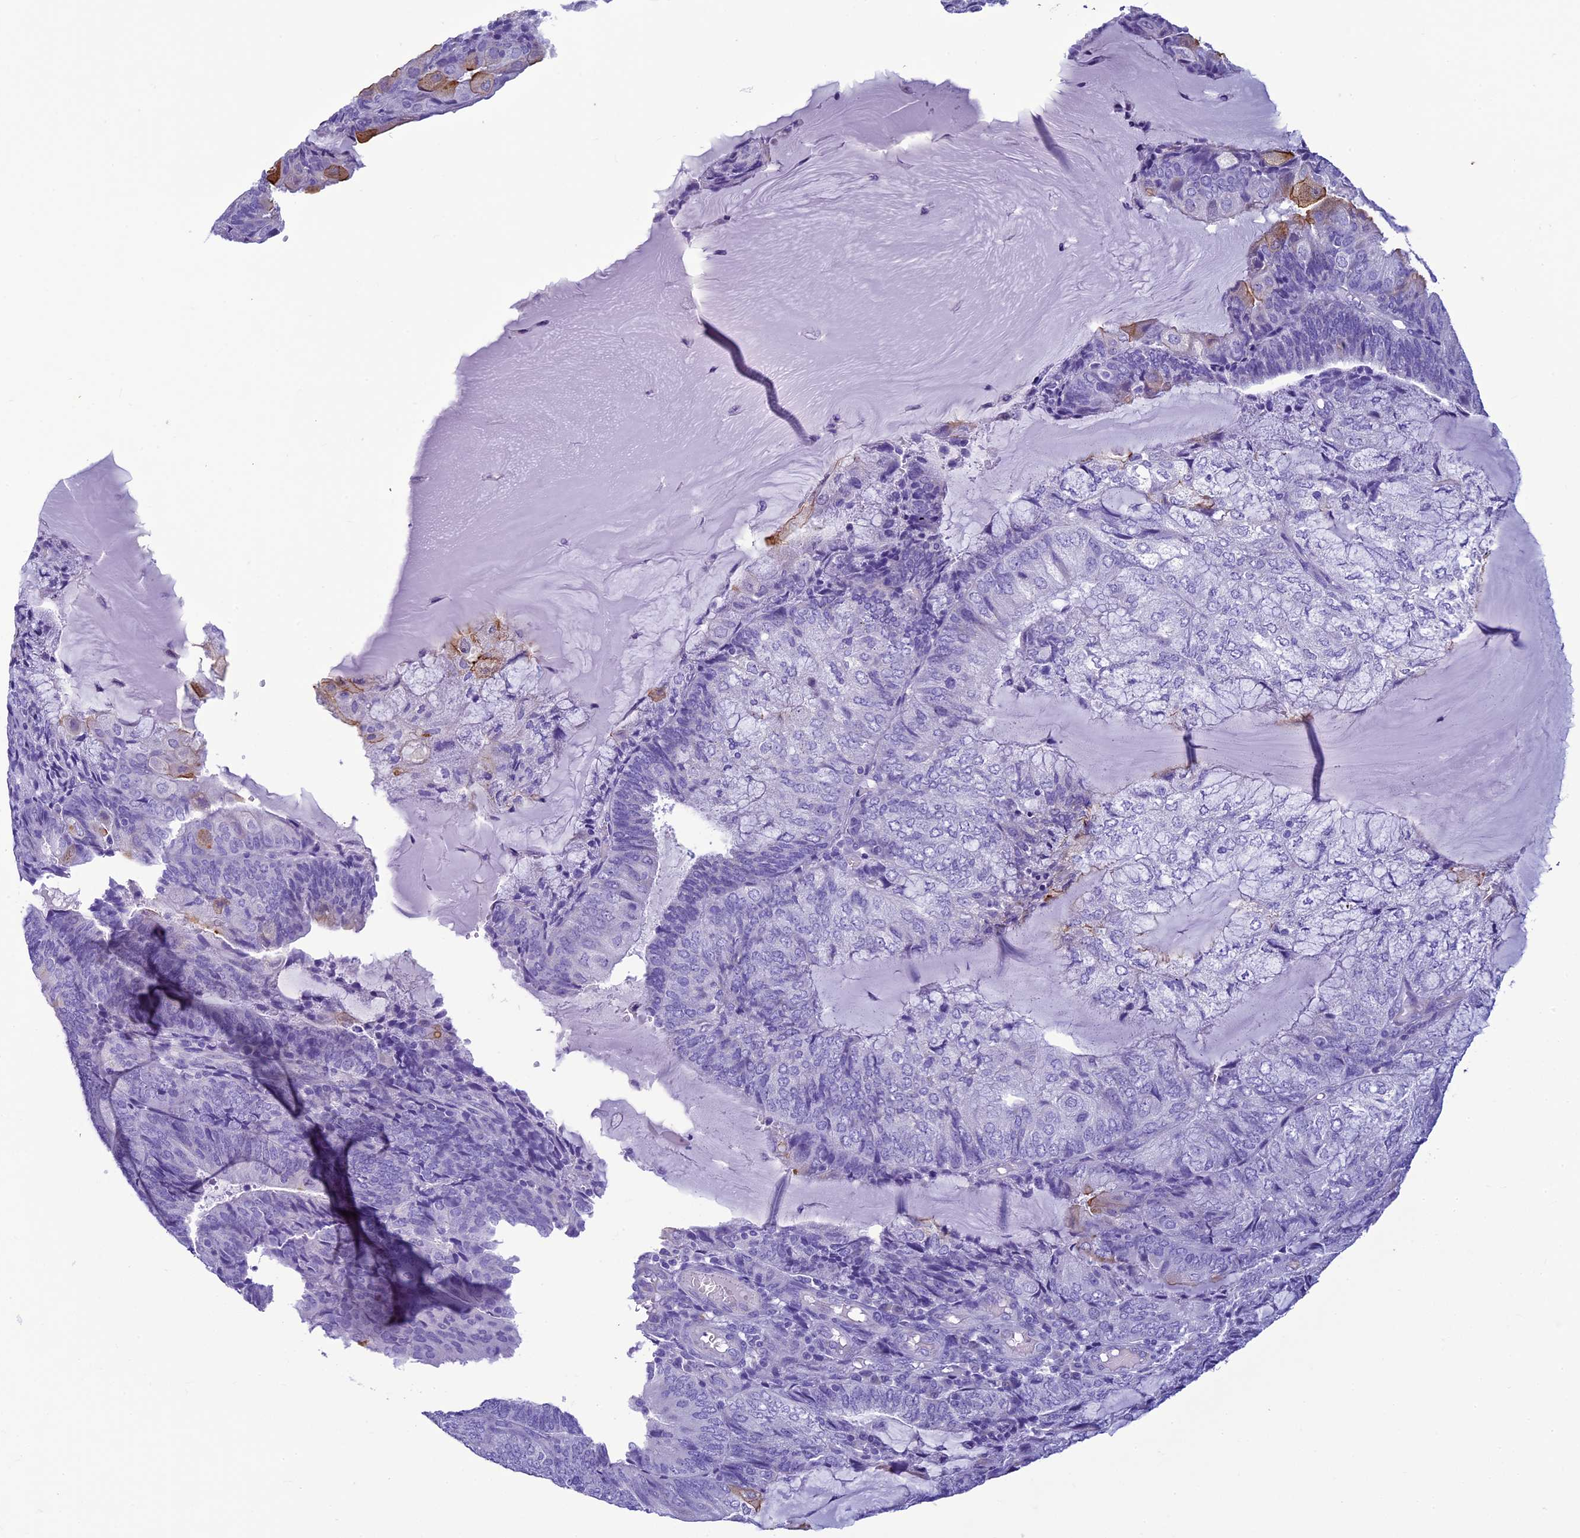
{"staining": {"intensity": "moderate", "quantity": "<25%", "location": "cytoplasmic/membranous"}, "tissue": "endometrial cancer", "cell_type": "Tumor cells", "image_type": "cancer", "snomed": [{"axis": "morphology", "description": "Adenocarcinoma, NOS"}, {"axis": "topography", "description": "Endometrium"}], "caption": "A histopathology image of human endometrial cancer (adenocarcinoma) stained for a protein reveals moderate cytoplasmic/membranous brown staining in tumor cells. The staining is performed using DAB brown chromogen to label protein expression. The nuclei are counter-stained blue using hematoxylin.", "gene": "SCEL", "patient": {"sex": "female", "age": 81}}